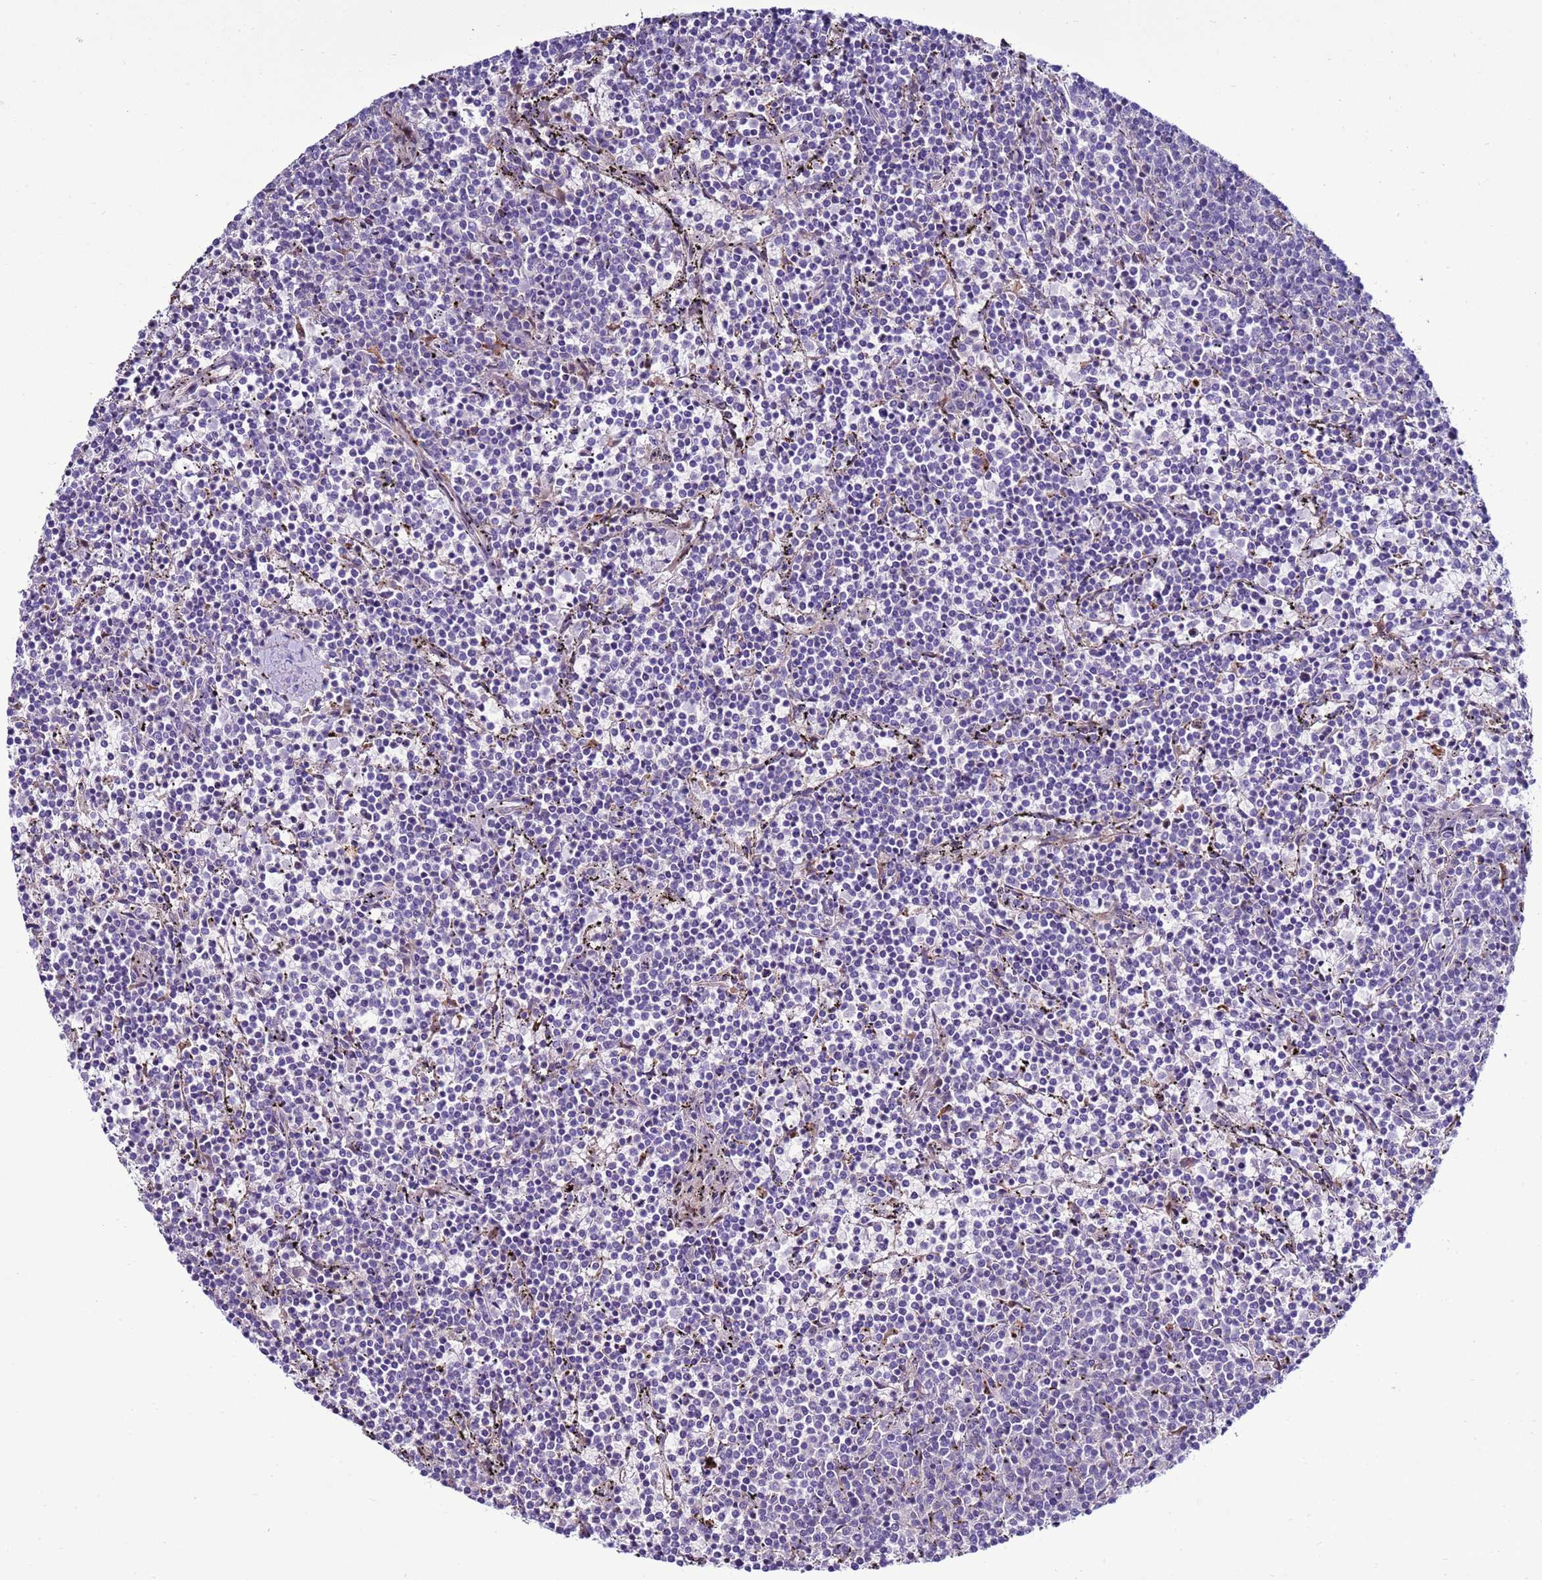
{"staining": {"intensity": "negative", "quantity": "none", "location": "none"}, "tissue": "lymphoma", "cell_type": "Tumor cells", "image_type": "cancer", "snomed": [{"axis": "morphology", "description": "Malignant lymphoma, non-Hodgkin's type, Low grade"}, {"axis": "topography", "description": "Spleen"}], "caption": "The image demonstrates no significant positivity in tumor cells of lymphoma.", "gene": "NAT2", "patient": {"sex": "female", "age": 50}}